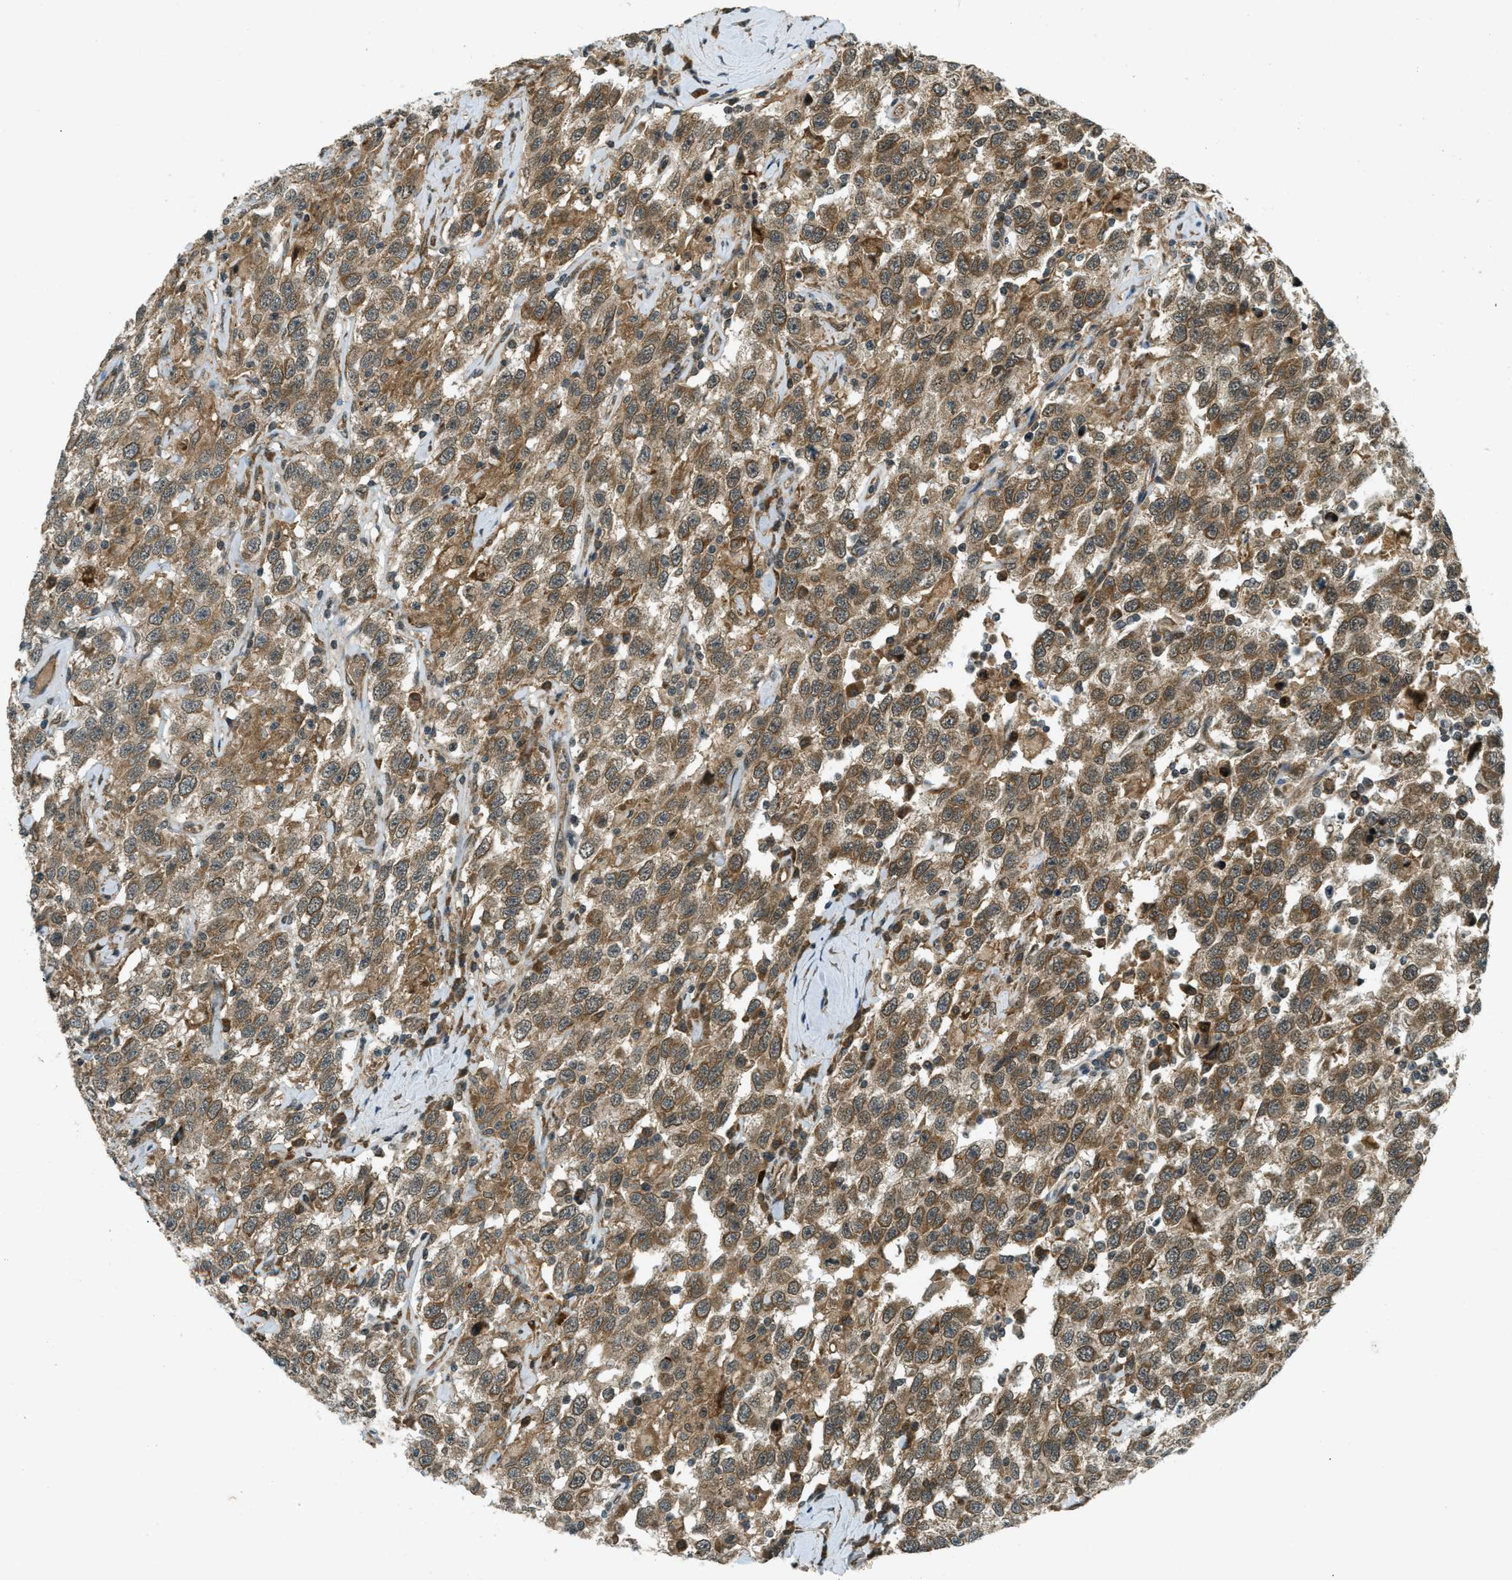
{"staining": {"intensity": "moderate", "quantity": ">75%", "location": "cytoplasmic/membranous"}, "tissue": "testis cancer", "cell_type": "Tumor cells", "image_type": "cancer", "snomed": [{"axis": "morphology", "description": "Seminoma, NOS"}, {"axis": "topography", "description": "Testis"}], "caption": "Human testis cancer stained with a brown dye exhibits moderate cytoplasmic/membranous positive staining in approximately >75% of tumor cells.", "gene": "EIF2AK3", "patient": {"sex": "male", "age": 41}}